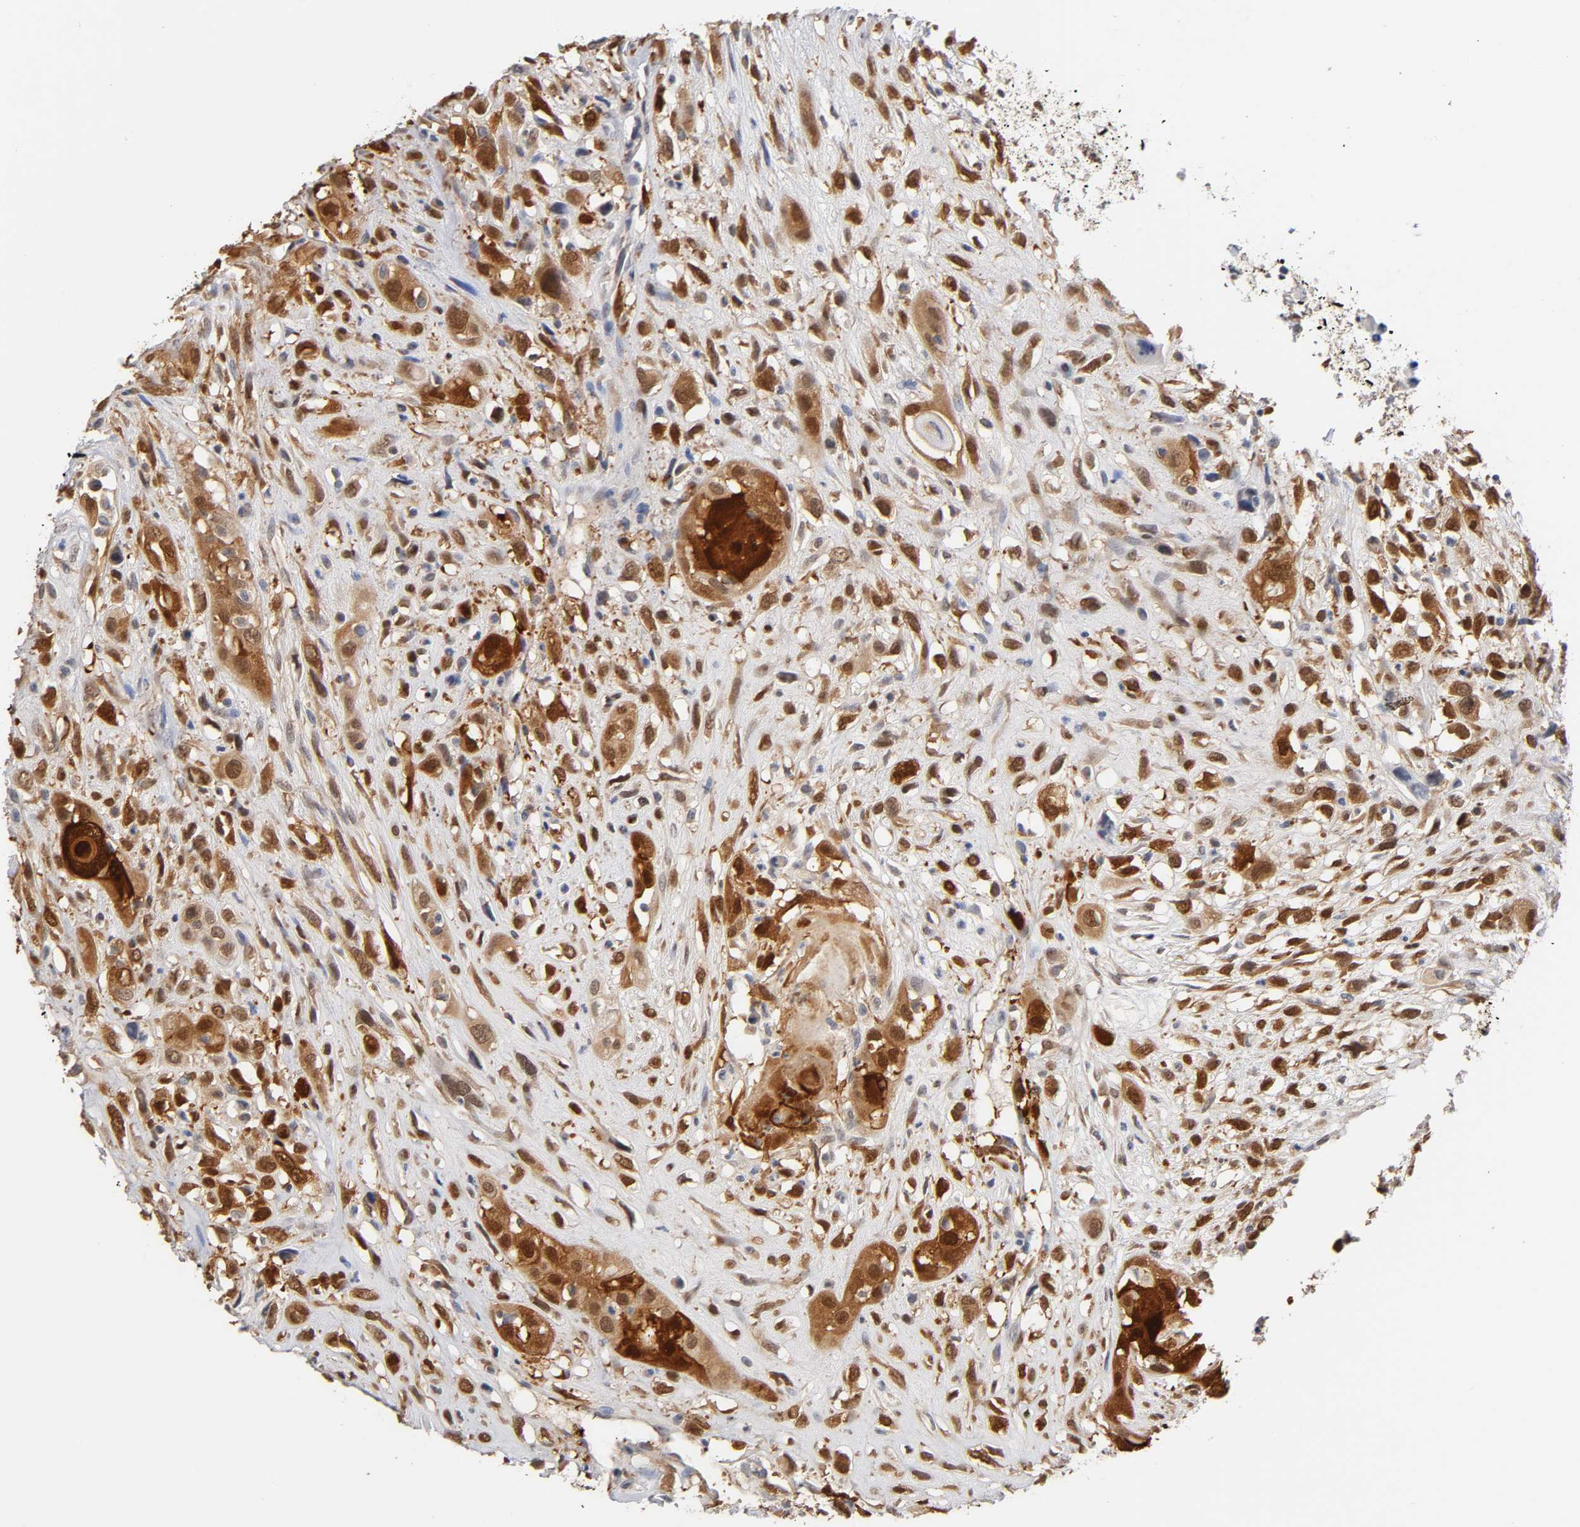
{"staining": {"intensity": "strong", "quantity": ">75%", "location": "cytoplasmic/membranous,nuclear"}, "tissue": "head and neck cancer", "cell_type": "Tumor cells", "image_type": "cancer", "snomed": [{"axis": "morphology", "description": "Necrosis, NOS"}, {"axis": "morphology", "description": "Neoplasm, malignant, NOS"}, {"axis": "topography", "description": "Salivary gland"}, {"axis": "topography", "description": "Head-Neck"}], "caption": "Head and neck malignant neoplasm stained with immunohistochemistry shows strong cytoplasmic/membranous and nuclear positivity in approximately >75% of tumor cells.", "gene": "CRABP2", "patient": {"sex": "male", "age": 43}}